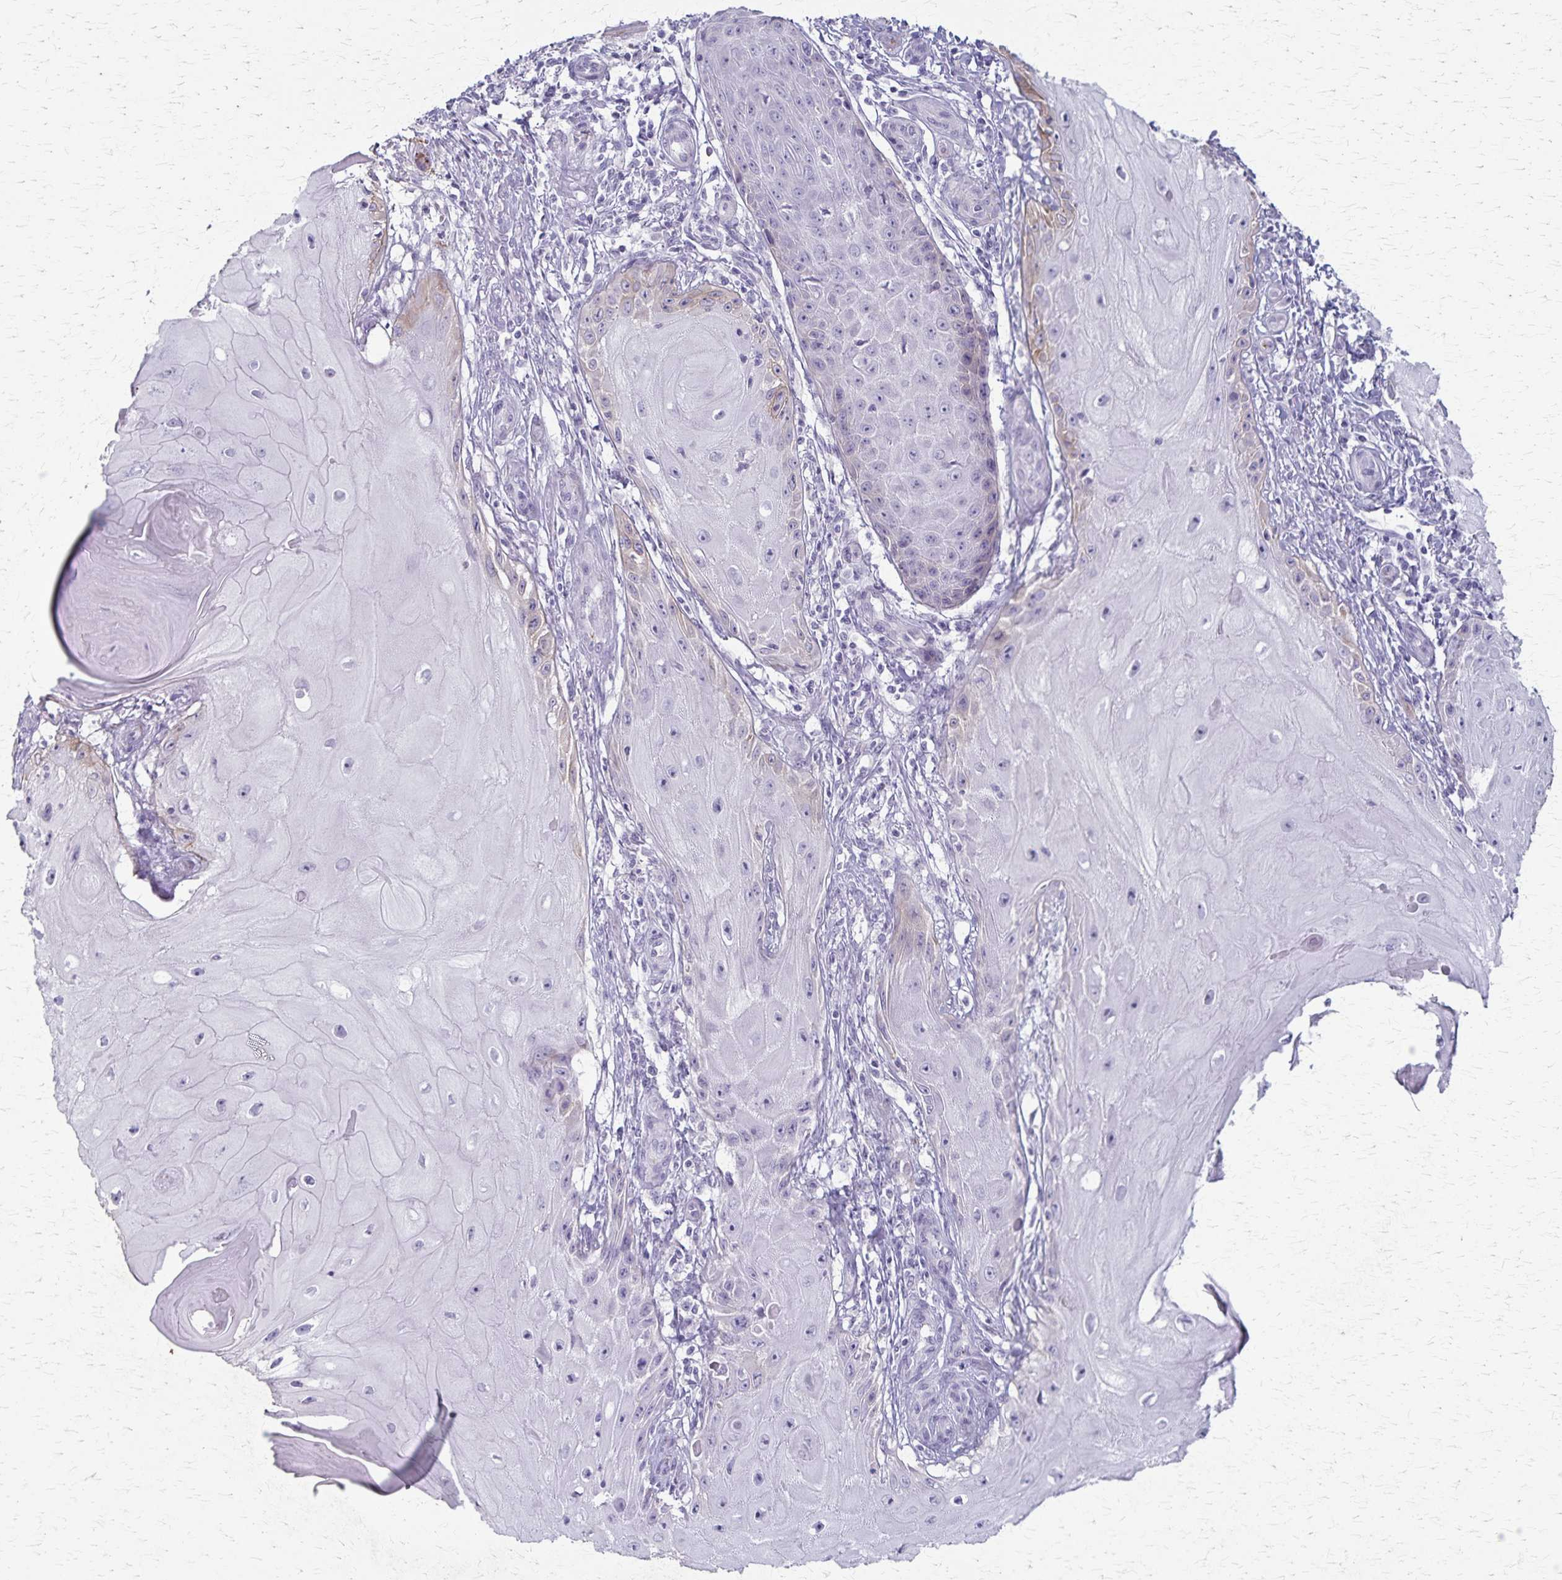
{"staining": {"intensity": "negative", "quantity": "none", "location": "none"}, "tissue": "skin cancer", "cell_type": "Tumor cells", "image_type": "cancer", "snomed": [{"axis": "morphology", "description": "Squamous cell carcinoma, NOS"}, {"axis": "topography", "description": "Skin"}], "caption": "Immunohistochemical staining of human squamous cell carcinoma (skin) exhibits no significant positivity in tumor cells.", "gene": "RASL10B", "patient": {"sex": "female", "age": 77}}